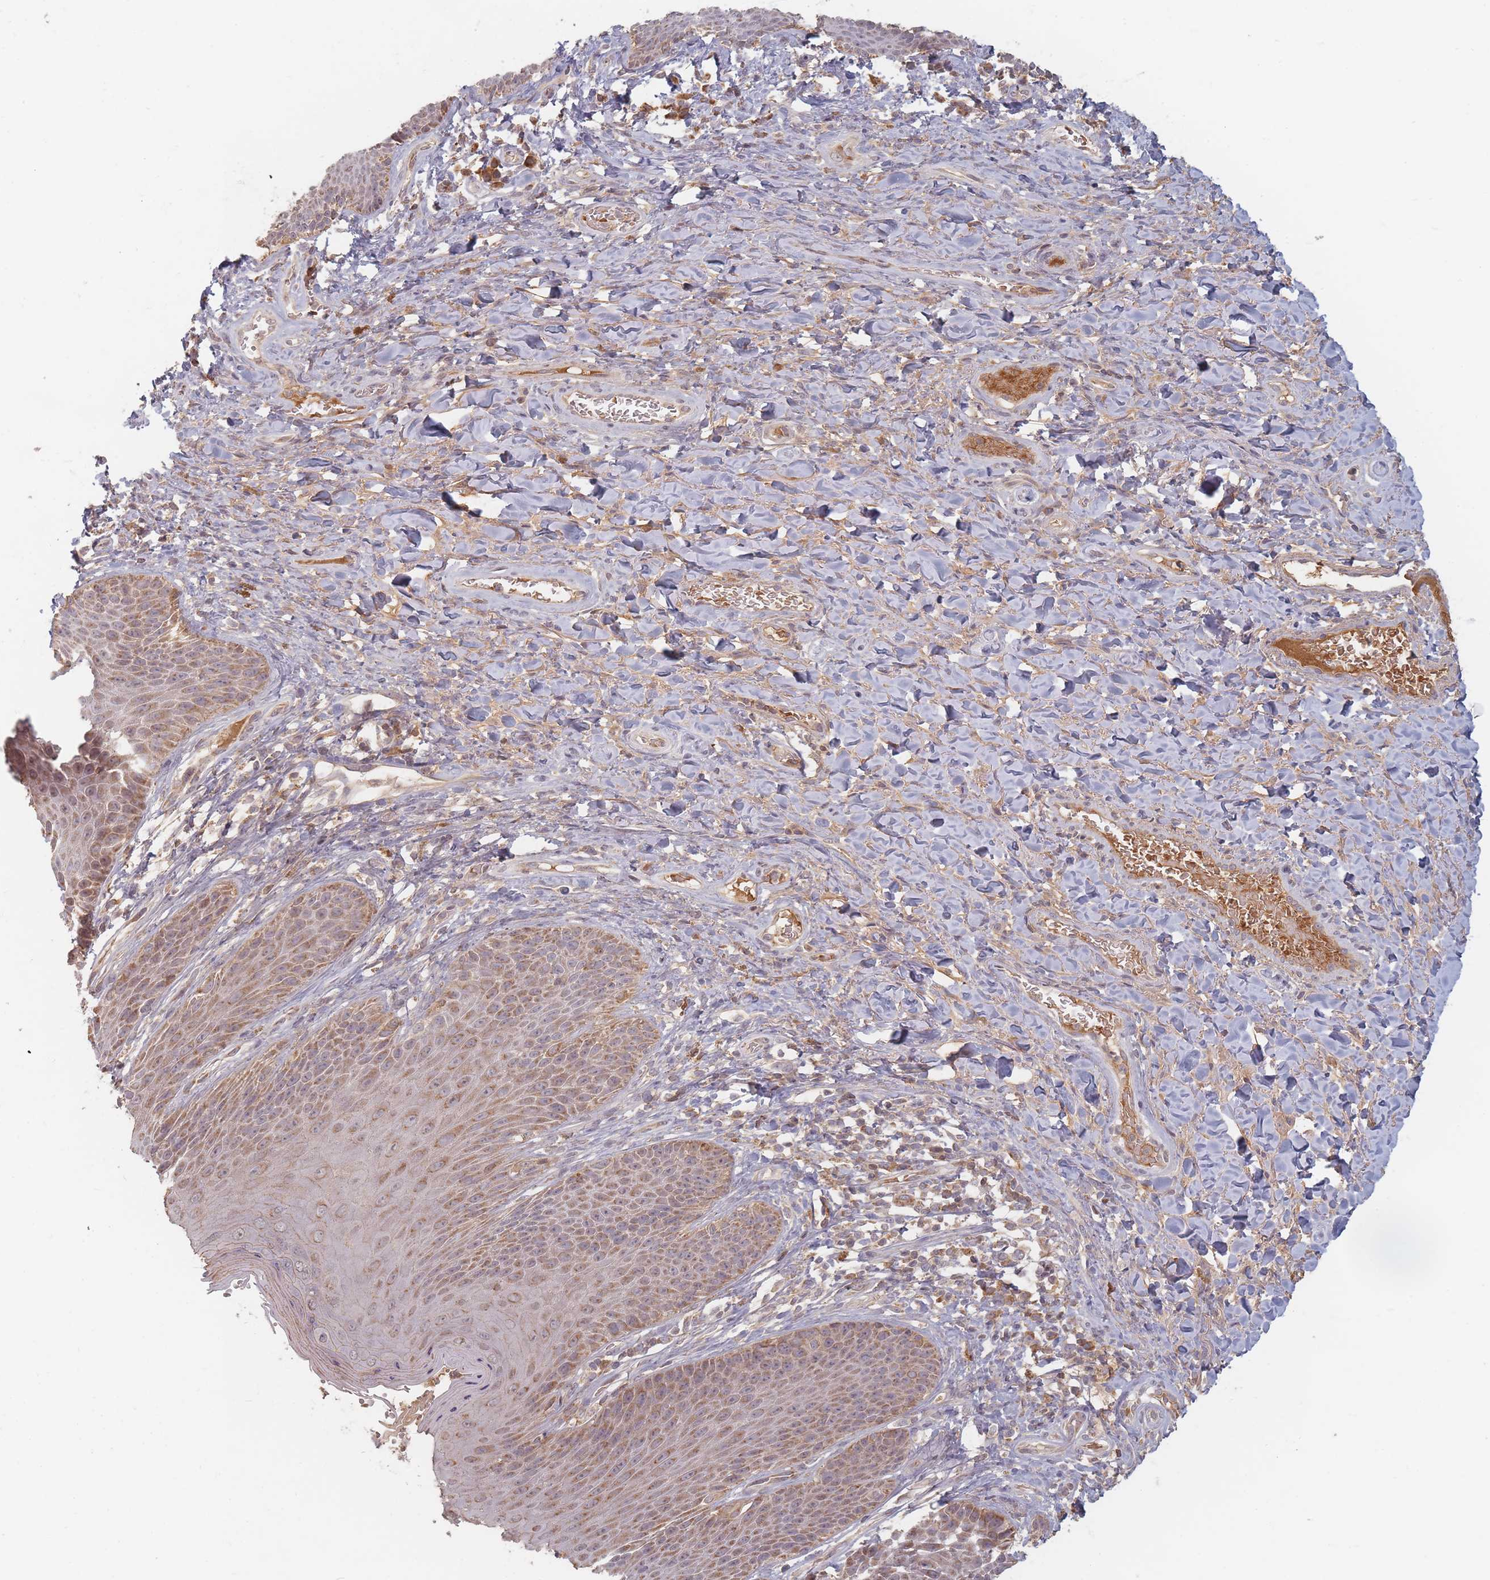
{"staining": {"intensity": "moderate", "quantity": ">75%", "location": "cytoplasmic/membranous"}, "tissue": "skin", "cell_type": "Epidermal cells", "image_type": "normal", "snomed": [{"axis": "morphology", "description": "Normal tissue, NOS"}, {"axis": "topography", "description": "Anal"}], "caption": "A medium amount of moderate cytoplasmic/membranous positivity is seen in about >75% of epidermal cells in benign skin.", "gene": "OR2M4", "patient": {"sex": "female", "age": 89}}